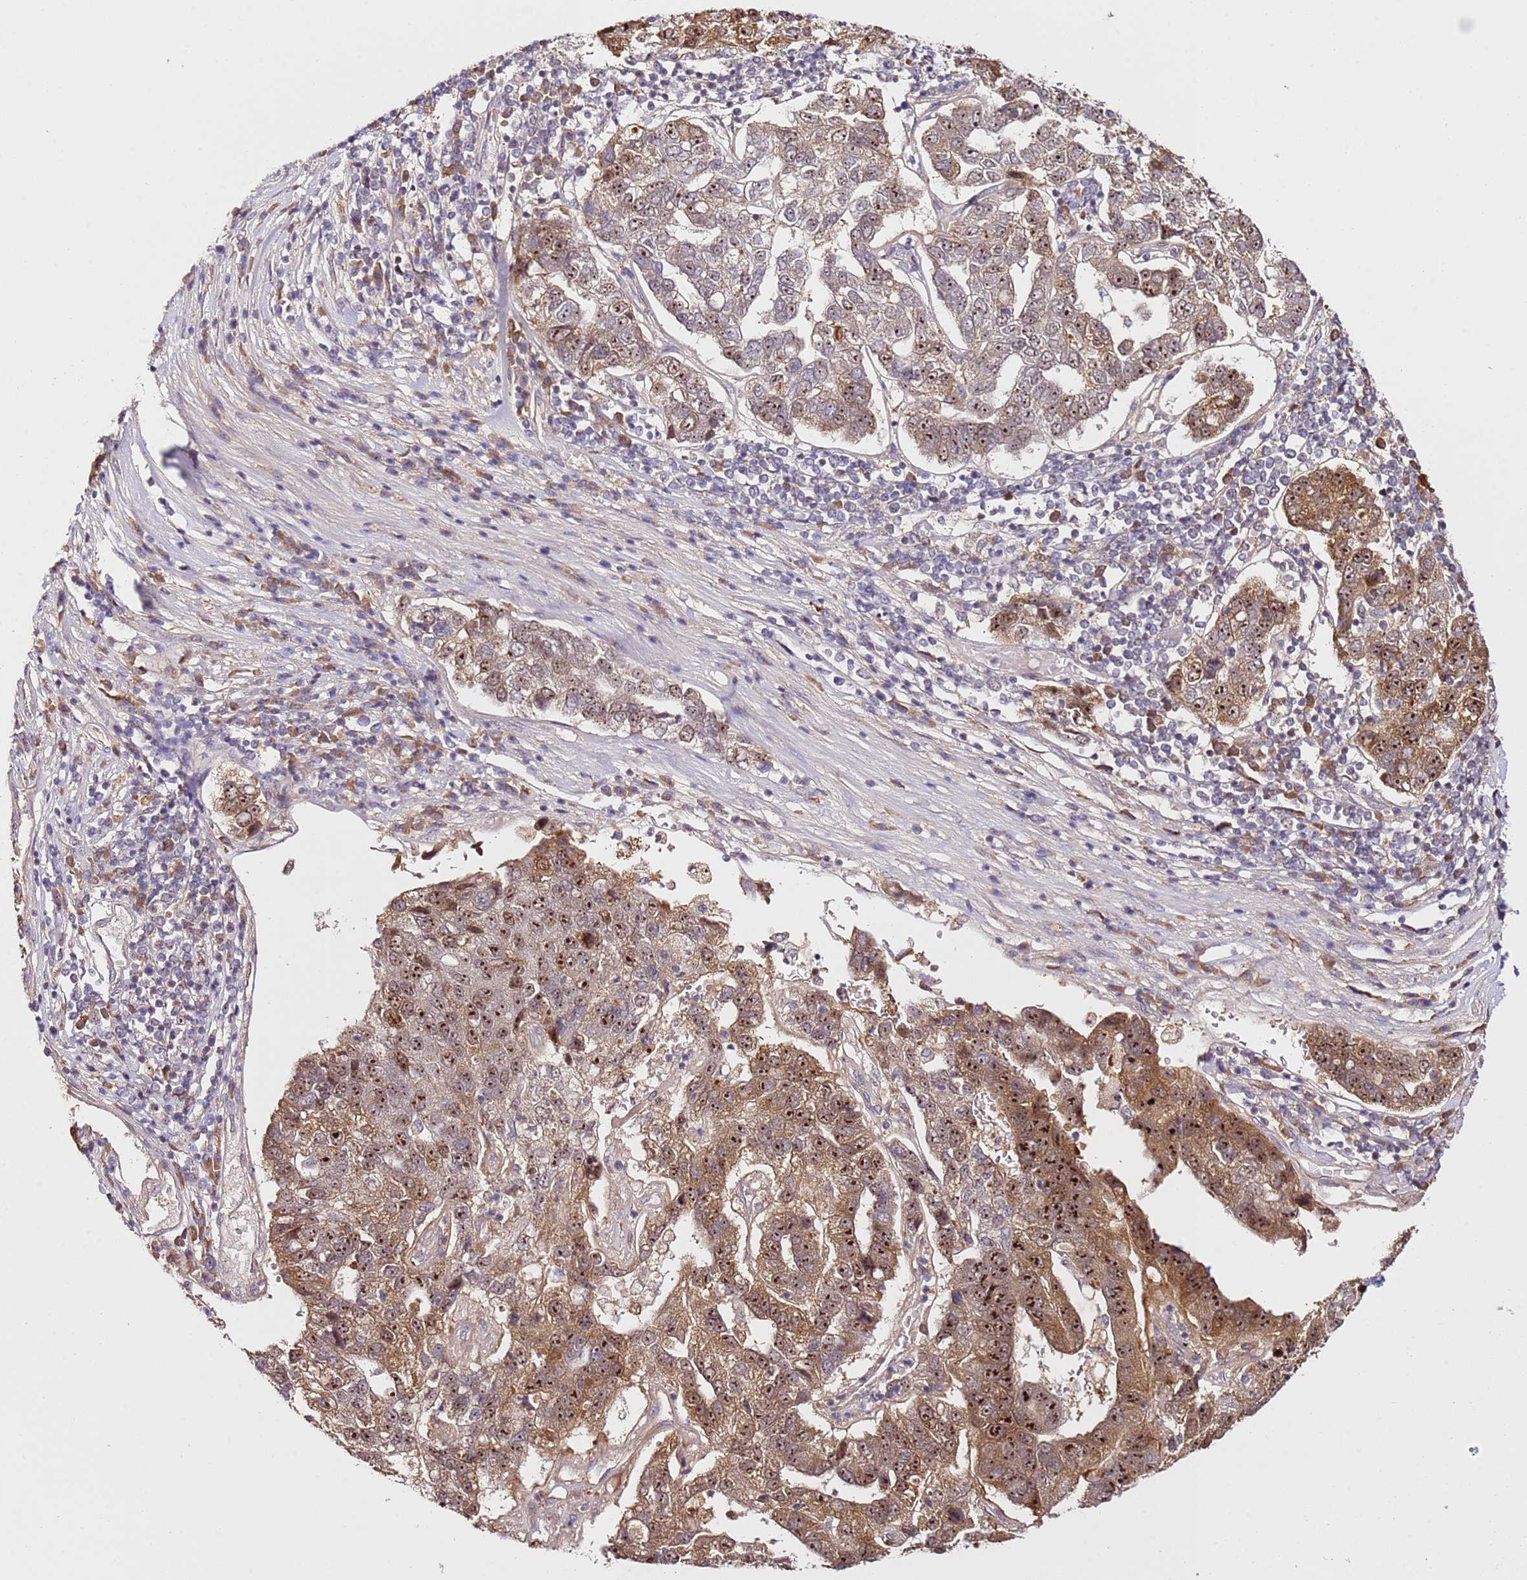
{"staining": {"intensity": "moderate", "quantity": ">75%", "location": "cytoplasmic/membranous,nuclear"}, "tissue": "pancreatic cancer", "cell_type": "Tumor cells", "image_type": "cancer", "snomed": [{"axis": "morphology", "description": "Adenocarcinoma, NOS"}, {"axis": "topography", "description": "Pancreas"}], "caption": "High-magnification brightfield microscopy of pancreatic cancer stained with DAB (3,3'-diaminobenzidine) (brown) and counterstained with hematoxylin (blue). tumor cells exhibit moderate cytoplasmic/membranous and nuclear staining is appreciated in about>75% of cells. Using DAB (3,3'-diaminobenzidine) (brown) and hematoxylin (blue) stains, captured at high magnification using brightfield microscopy.", "gene": "DDX27", "patient": {"sex": "female", "age": 61}}